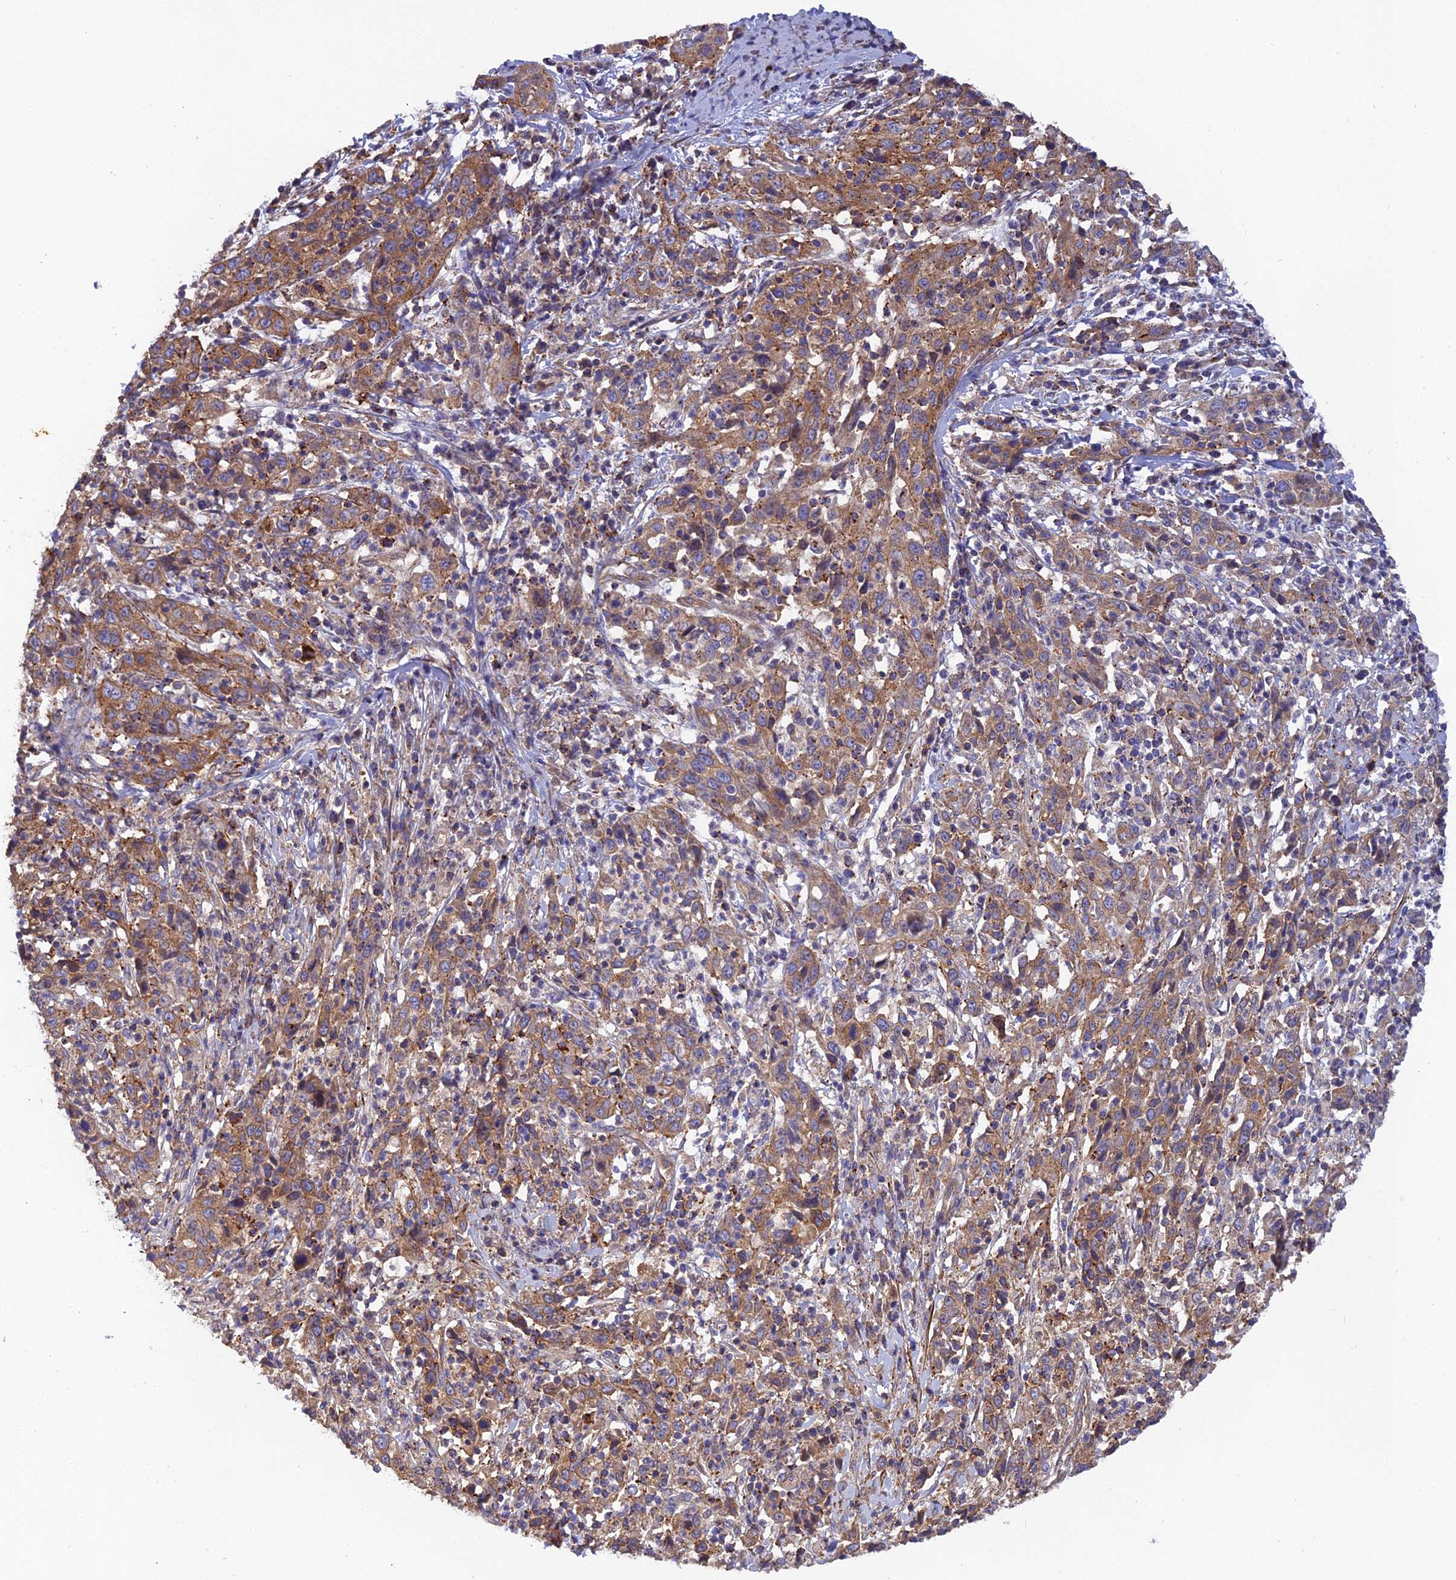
{"staining": {"intensity": "moderate", "quantity": ">75%", "location": "cytoplasmic/membranous"}, "tissue": "cervical cancer", "cell_type": "Tumor cells", "image_type": "cancer", "snomed": [{"axis": "morphology", "description": "Squamous cell carcinoma, NOS"}, {"axis": "topography", "description": "Cervix"}], "caption": "There is medium levels of moderate cytoplasmic/membranous expression in tumor cells of squamous cell carcinoma (cervical), as demonstrated by immunohistochemical staining (brown color).", "gene": "RALGAPA2", "patient": {"sex": "female", "age": 46}}